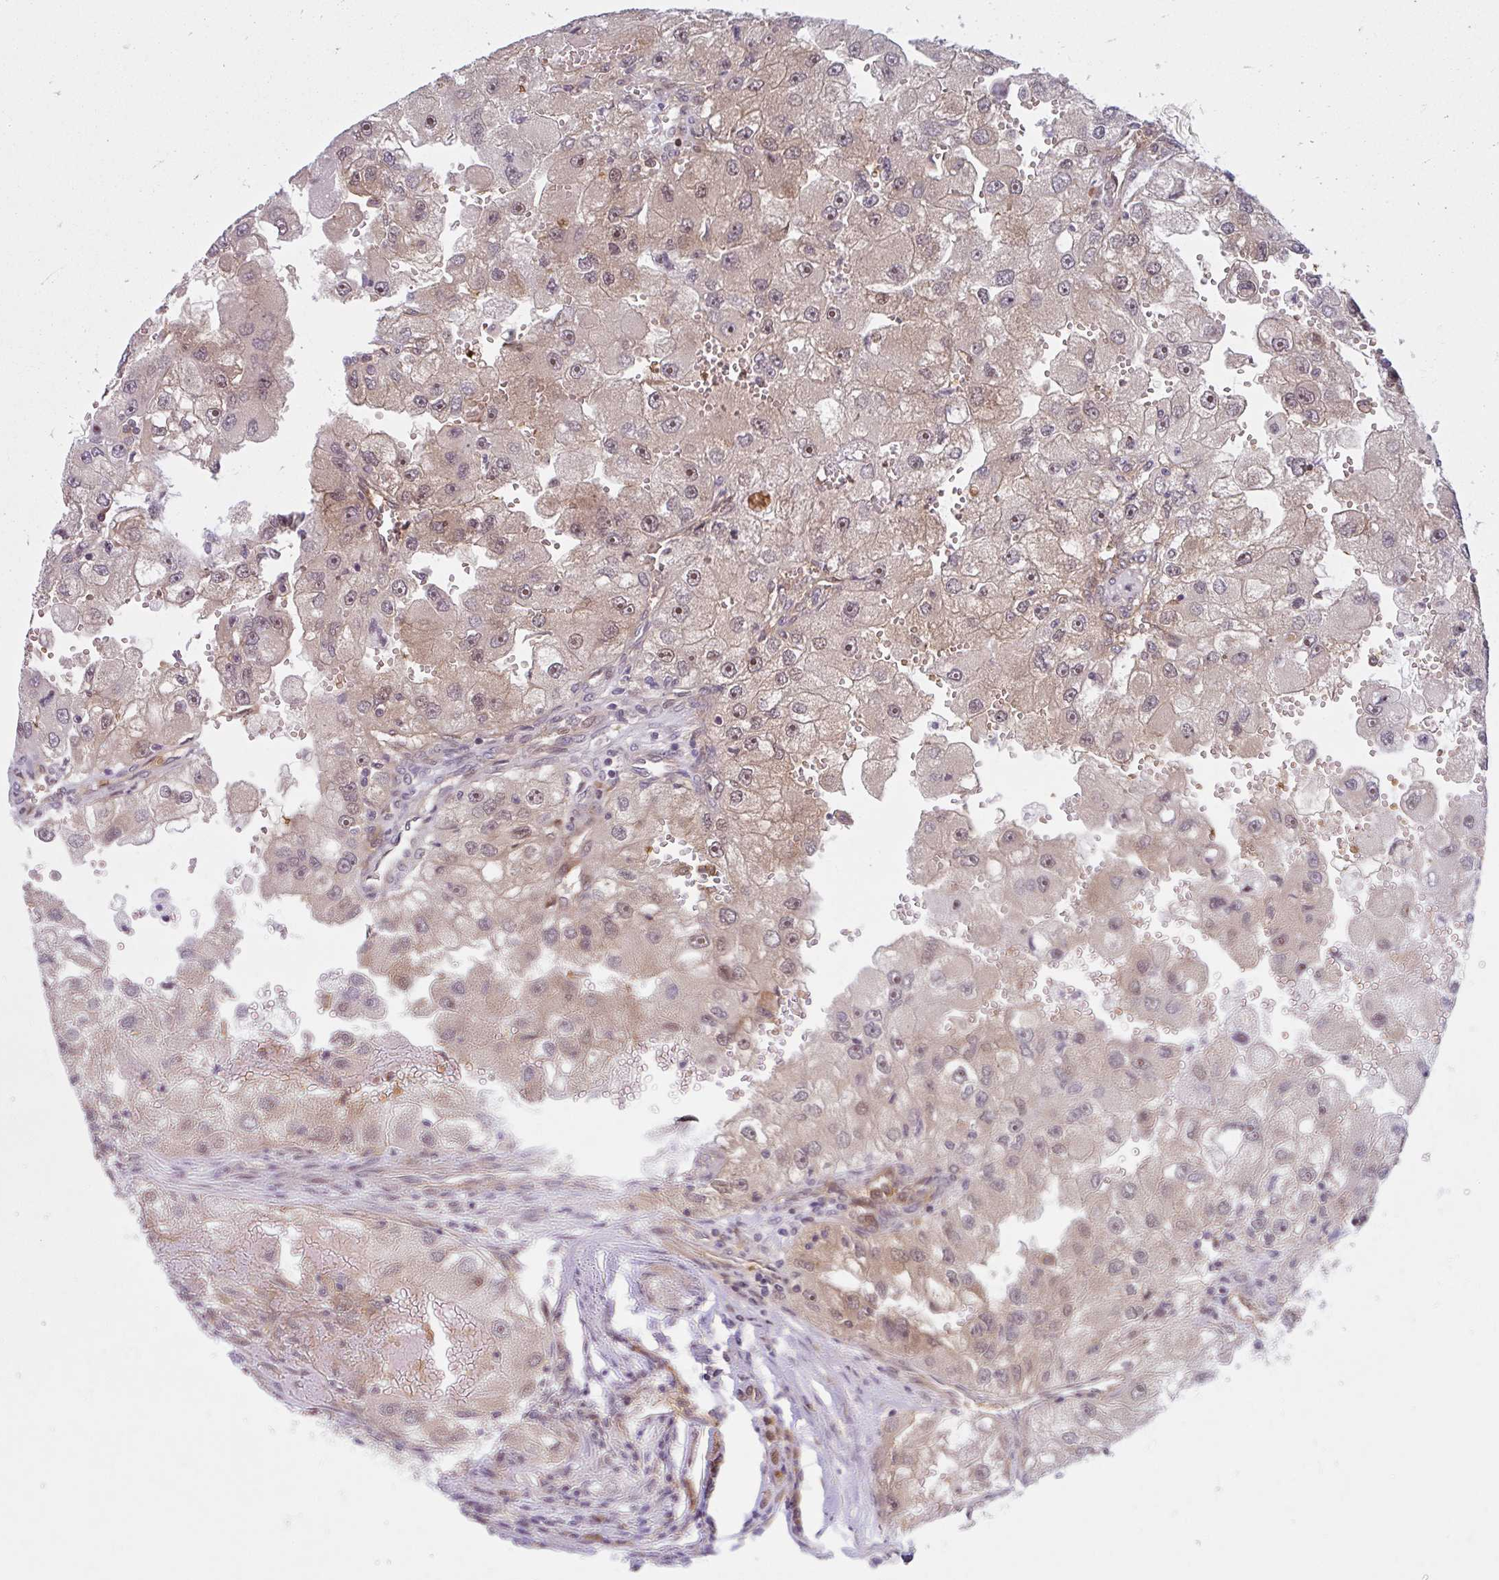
{"staining": {"intensity": "weak", "quantity": "25%-75%", "location": "cytoplasmic/membranous,nuclear"}, "tissue": "renal cancer", "cell_type": "Tumor cells", "image_type": "cancer", "snomed": [{"axis": "morphology", "description": "Adenocarcinoma, NOS"}, {"axis": "topography", "description": "Kidney"}], "caption": "A high-resolution photomicrograph shows IHC staining of renal cancer (adenocarcinoma), which exhibits weak cytoplasmic/membranous and nuclear positivity in about 25%-75% of tumor cells.", "gene": "HMBS", "patient": {"sex": "male", "age": 63}}